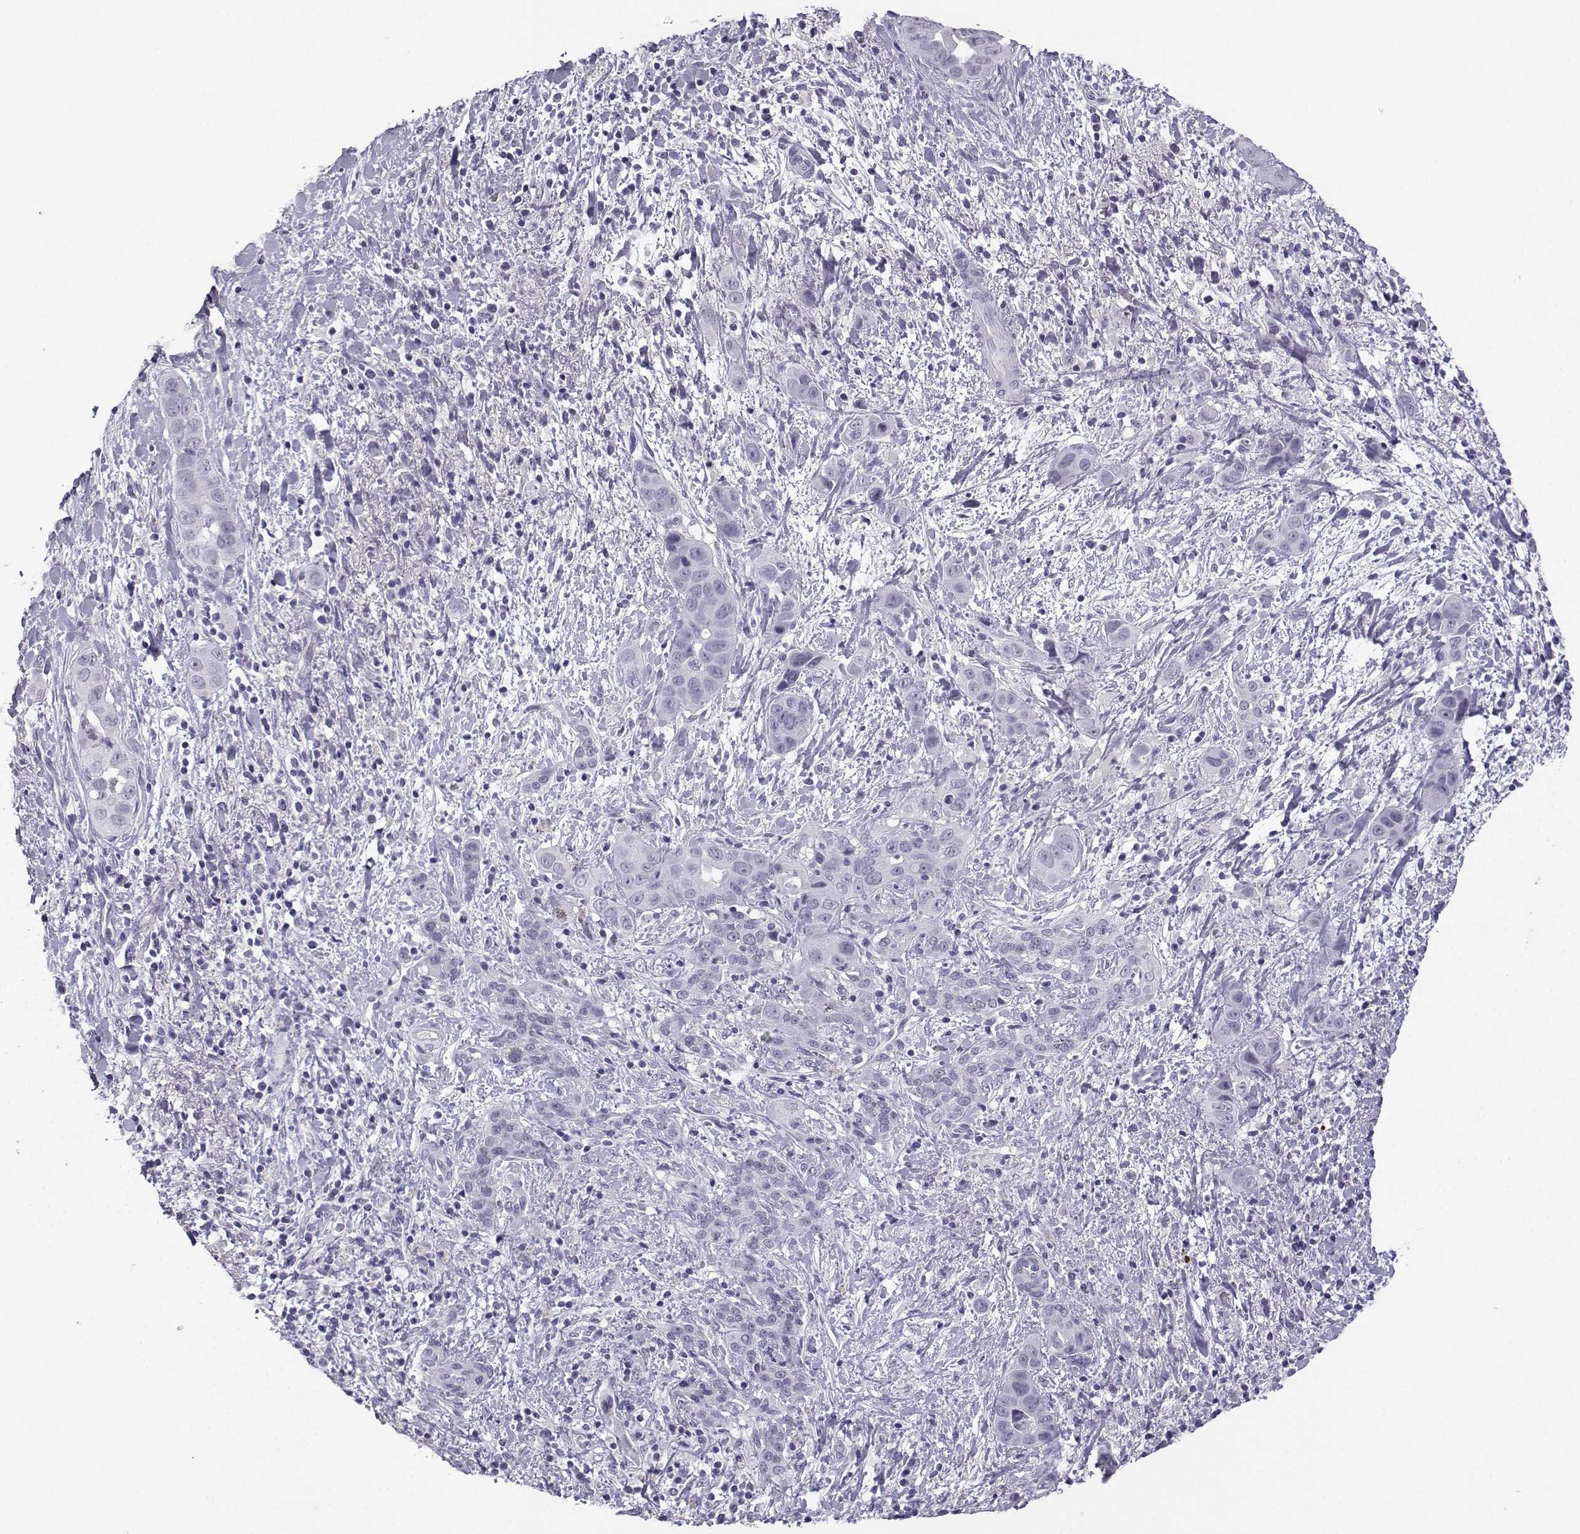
{"staining": {"intensity": "negative", "quantity": "none", "location": "none"}, "tissue": "liver cancer", "cell_type": "Tumor cells", "image_type": "cancer", "snomed": [{"axis": "morphology", "description": "Cholangiocarcinoma"}, {"axis": "topography", "description": "Liver"}], "caption": "There is no significant expression in tumor cells of liver cancer.", "gene": "MRGBP", "patient": {"sex": "female", "age": 52}}